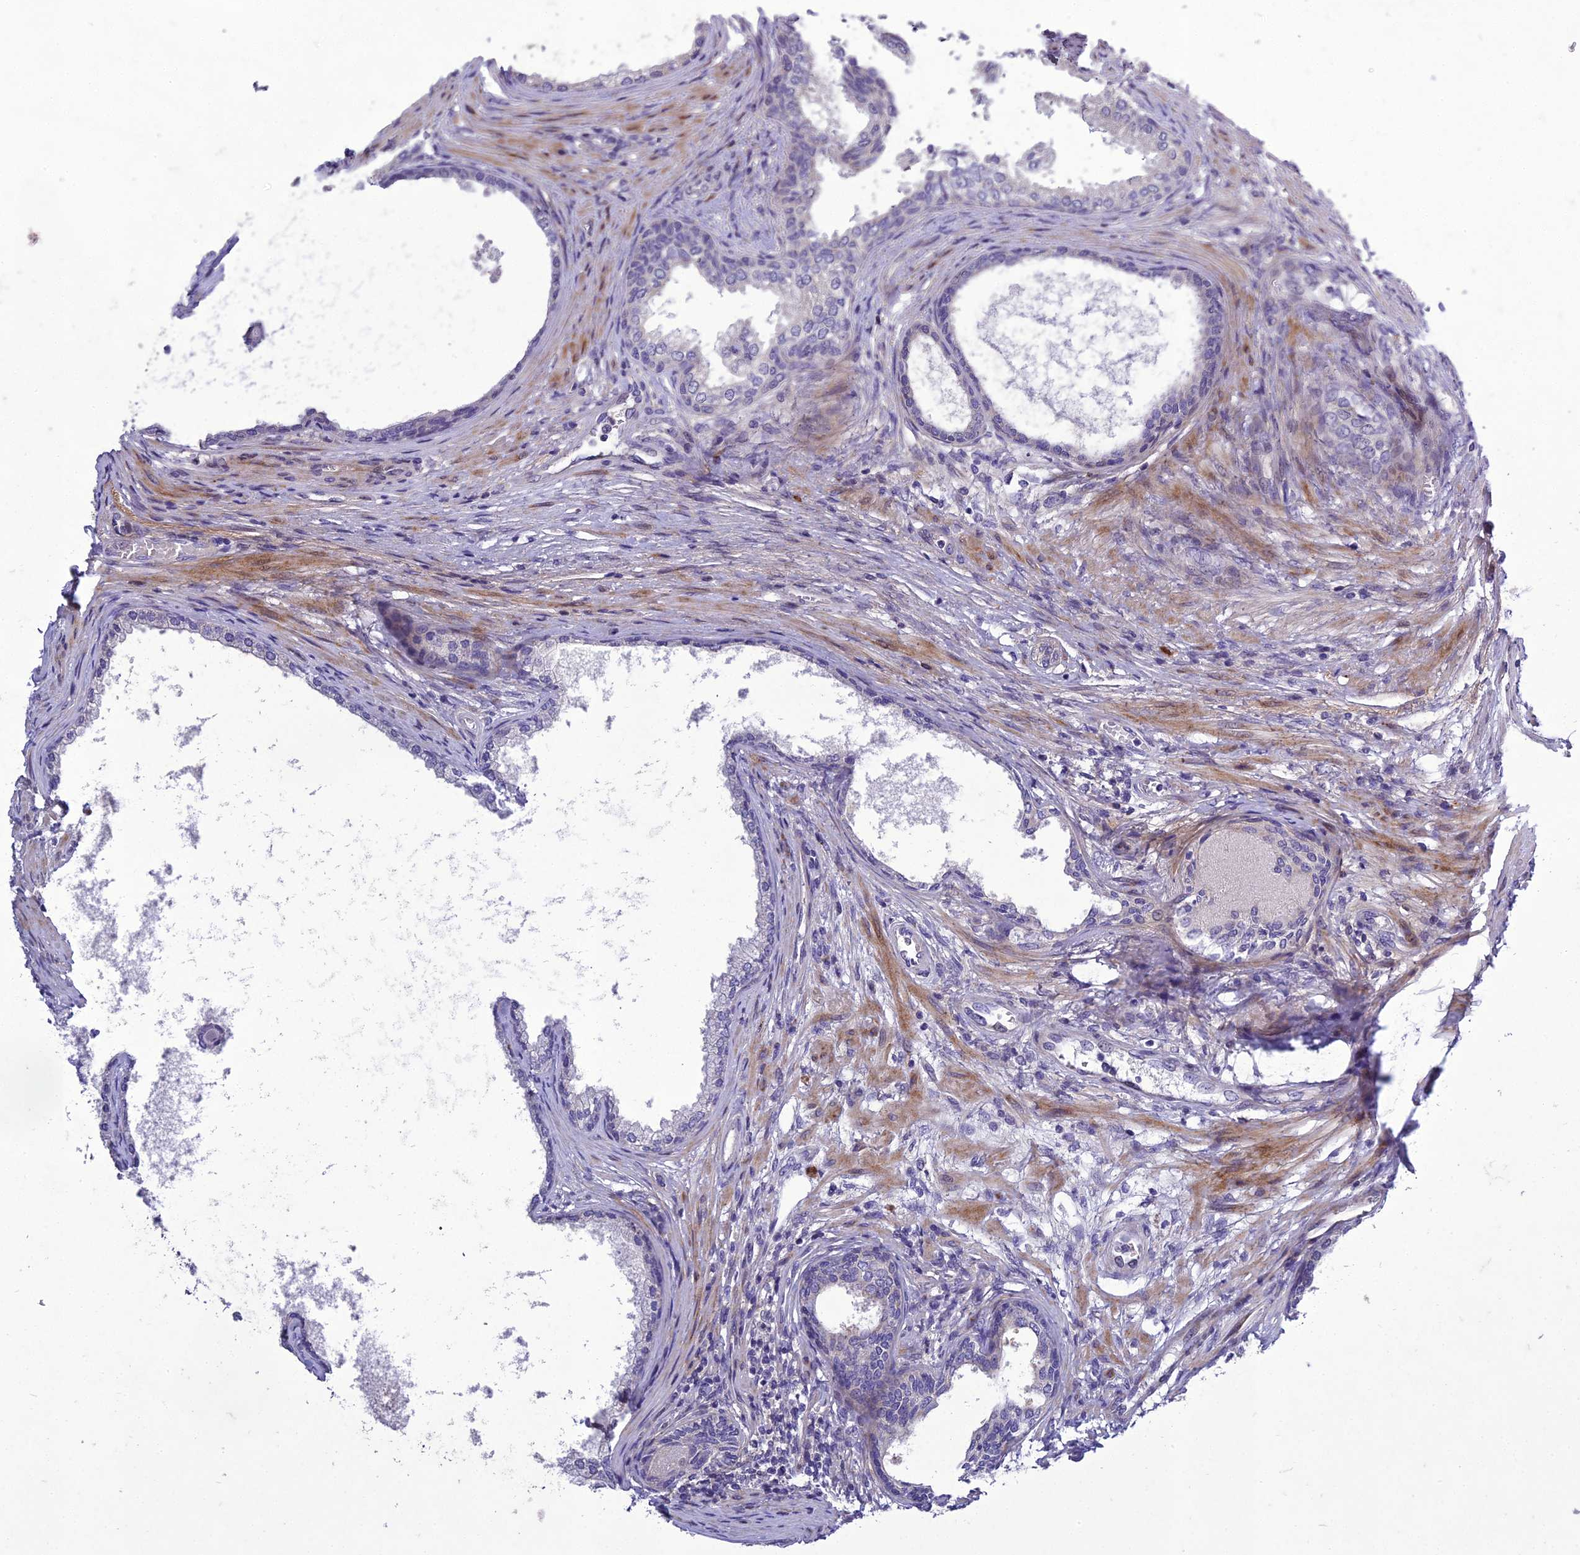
{"staining": {"intensity": "negative", "quantity": "none", "location": "none"}, "tissue": "prostate", "cell_type": "Glandular cells", "image_type": "normal", "snomed": [{"axis": "morphology", "description": "Normal tissue, NOS"}, {"axis": "topography", "description": "Prostate"}], "caption": "This is a micrograph of immunohistochemistry staining of normal prostate, which shows no expression in glandular cells. Brightfield microscopy of immunohistochemistry (IHC) stained with DAB (3,3'-diaminobenzidine) (brown) and hematoxylin (blue), captured at high magnification.", "gene": "ADIPOR2", "patient": {"sex": "male", "age": 76}}